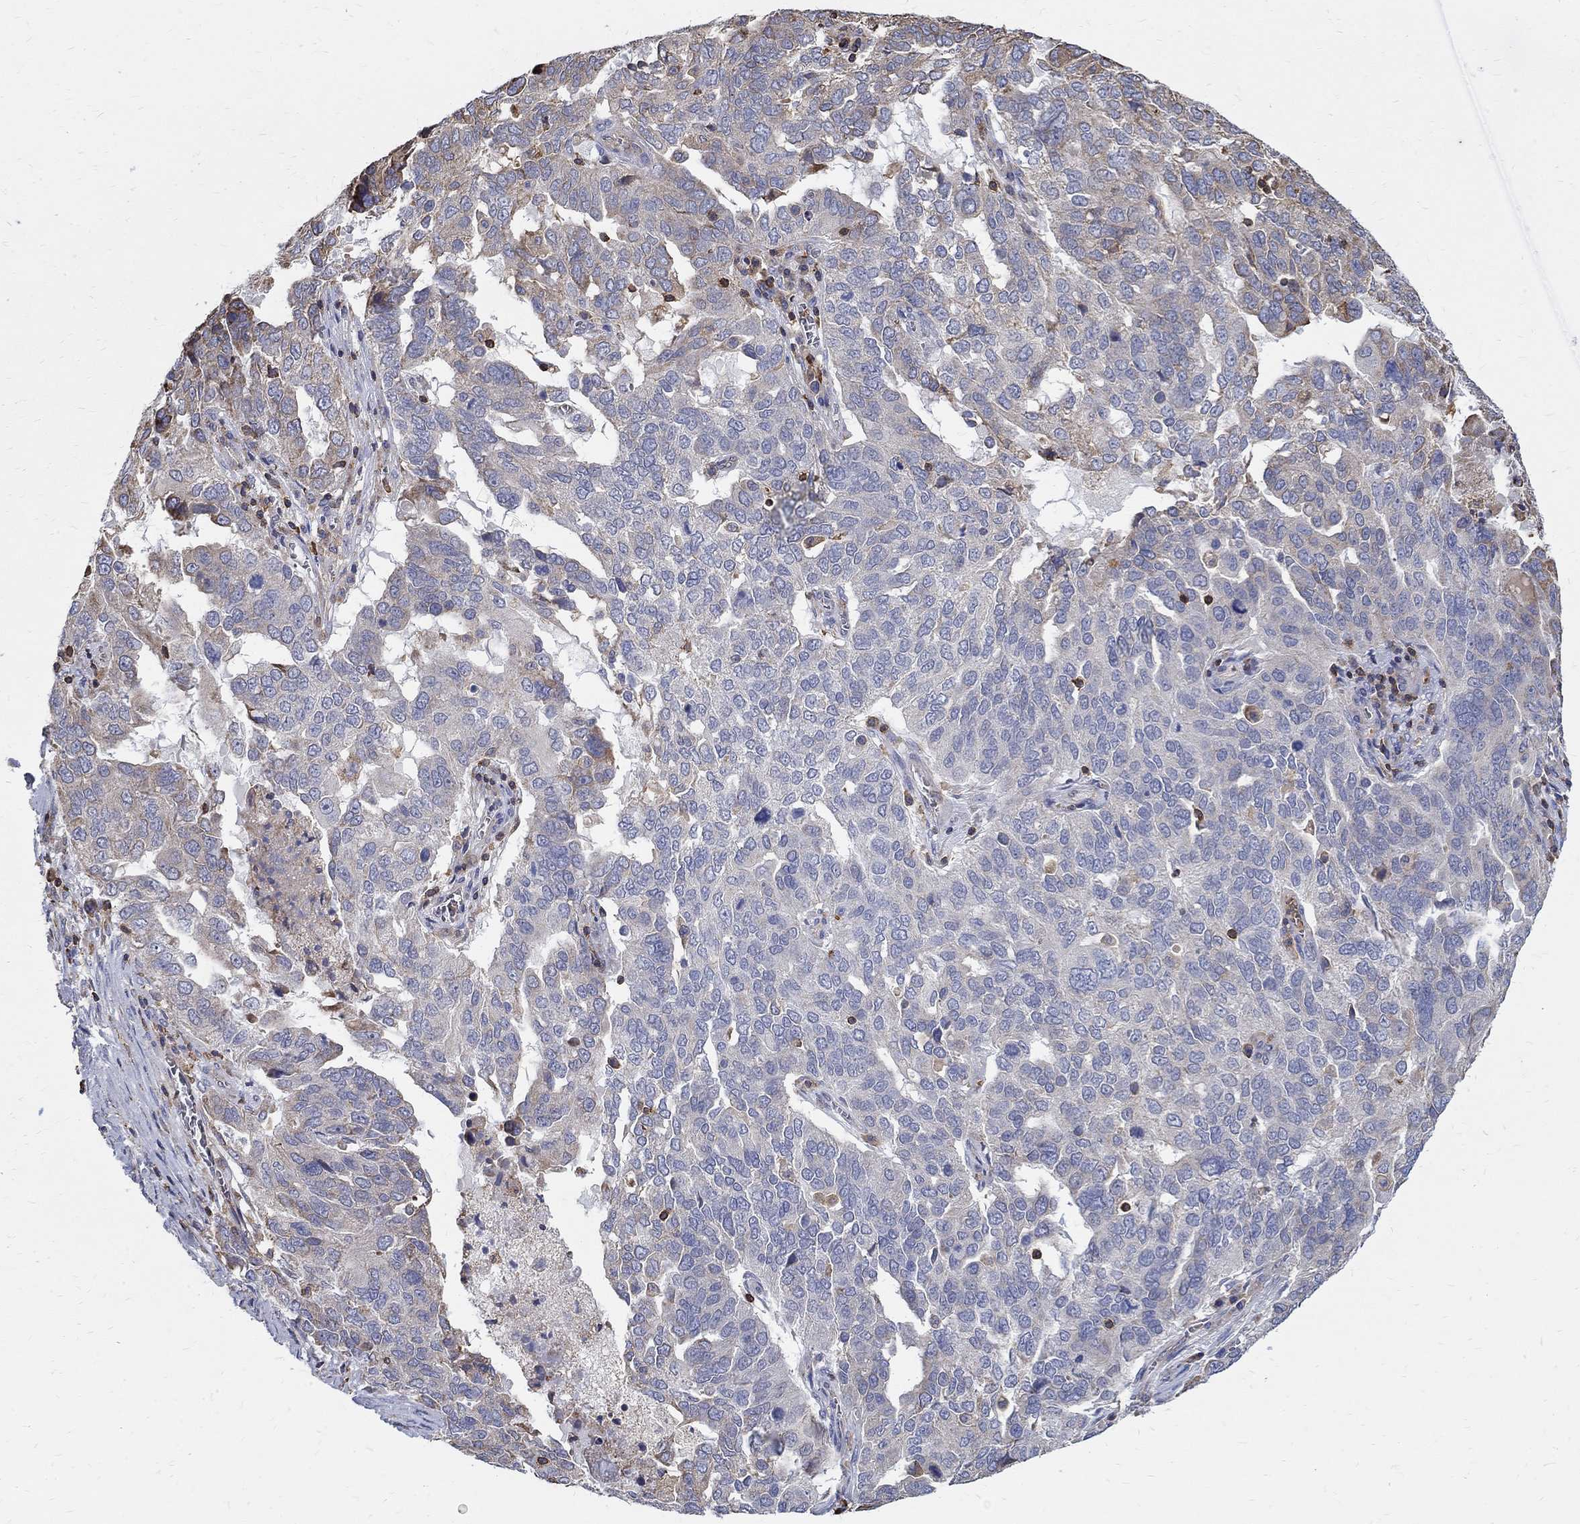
{"staining": {"intensity": "weak", "quantity": "25%-75%", "location": "cytoplasmic/membranous"}, "tissue": "ovarian cancer", "cell_type": "Tumor cells", "image_type": "cancer", "snomed": [{"axis": "morphology", "description": "Carcinoma, endometroid"}, {"axis": "topography", "description": "Soft tissue"}, {"axis": "topography", "description": "Ovary"}], "caption": "This is an image of immunohistochemistry (IHC) staining of ovarian cancer, which shows weak staining in the cytoplasmic/membranous of tumor cells.", "gene": "AGAP2", "patient": {"sex": "female", "age": 52}}